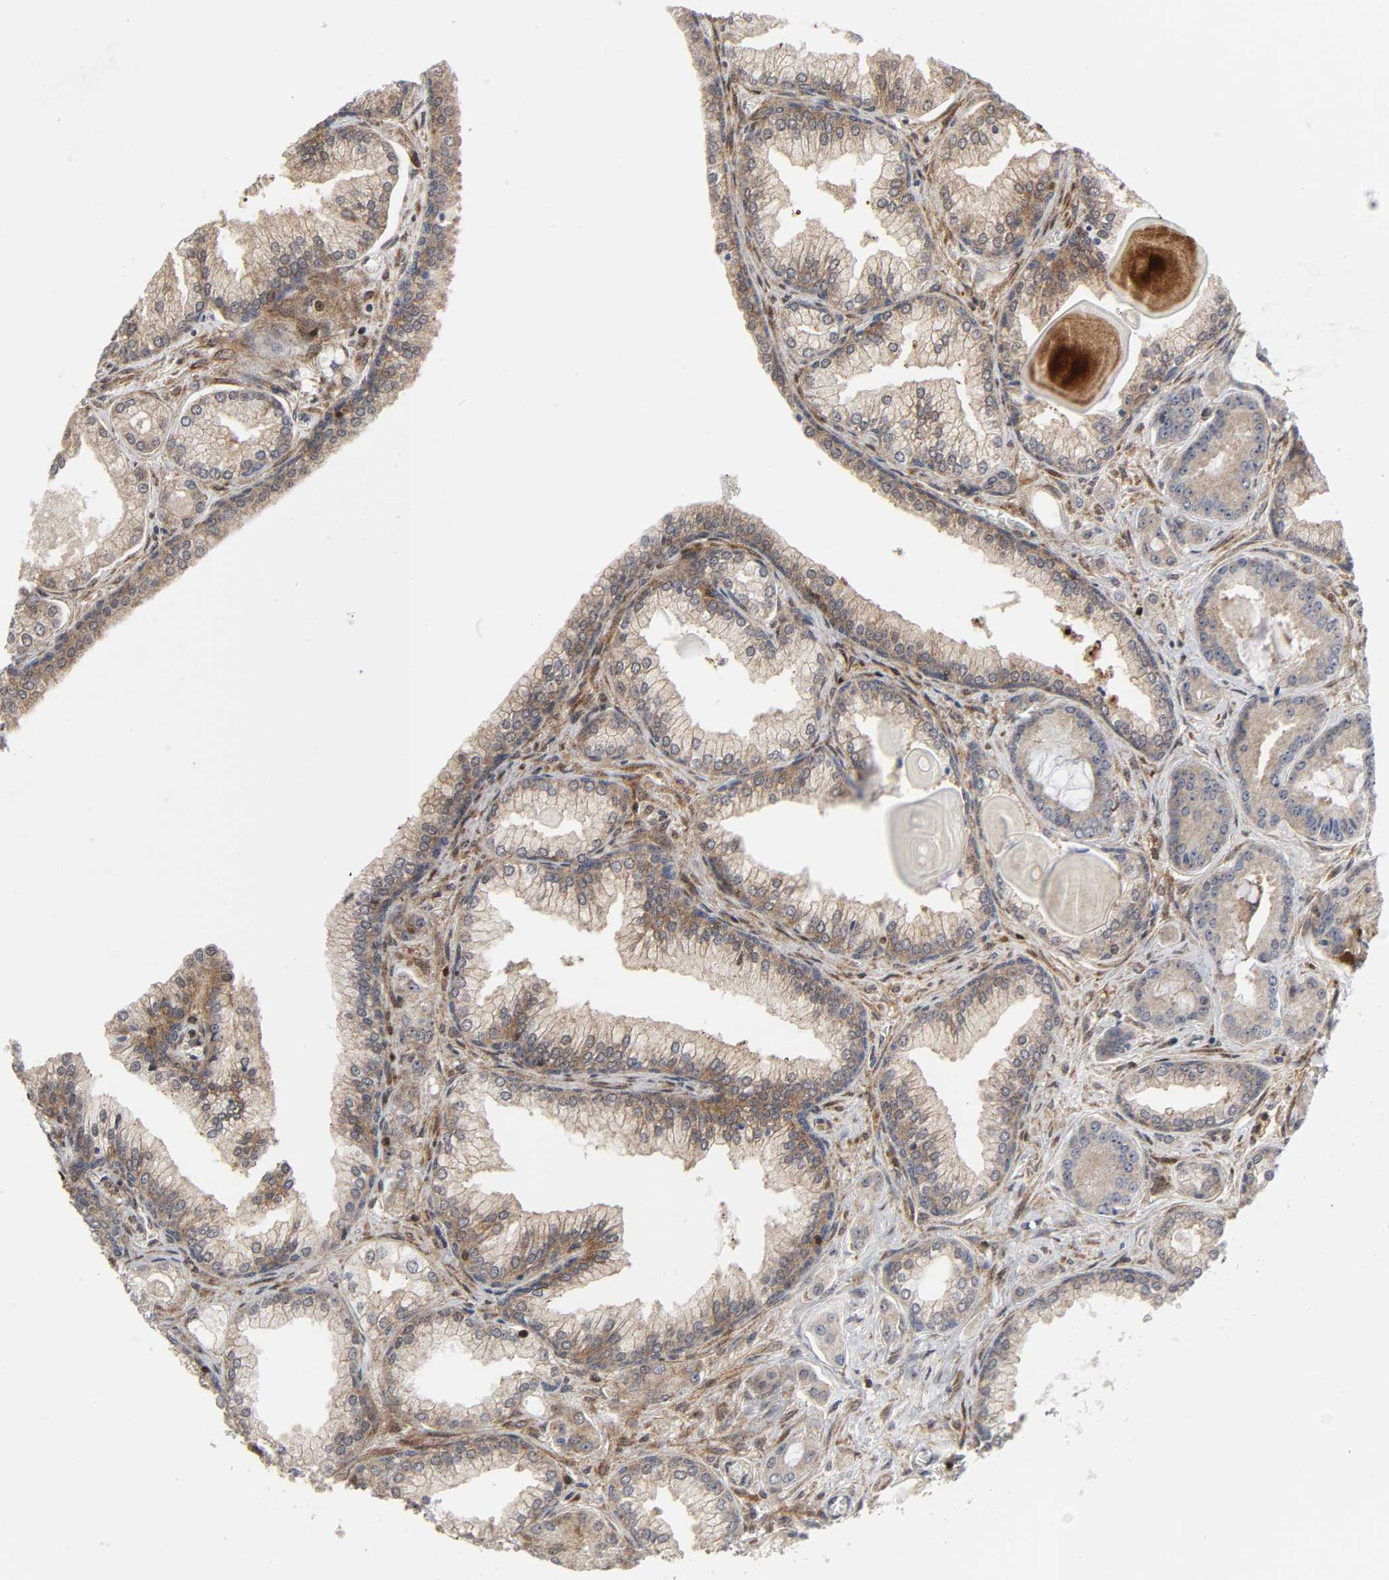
{"staining": {"intensity": "moderate", "quantity": "25%-75%", "location": "cytoplasmic/membranous"}, "tissue": "prostate cancer", "cell_type": "Tumor cells", "image_type": "cancer", "snomed": [{"axis": "morphology", "description": "Adenocarcinoma, Low grade"}, {"axis": "topography", "description": "Prostate"}], "caption": "The immunohistochemical stain shows moderate cytoplasmic/membranous staining in tumor cells of prostate cancer (low-grade adenocarcinoma) tissue.", "gene": "MAPK1", "patient": {"sex": "male", "age": 59}}